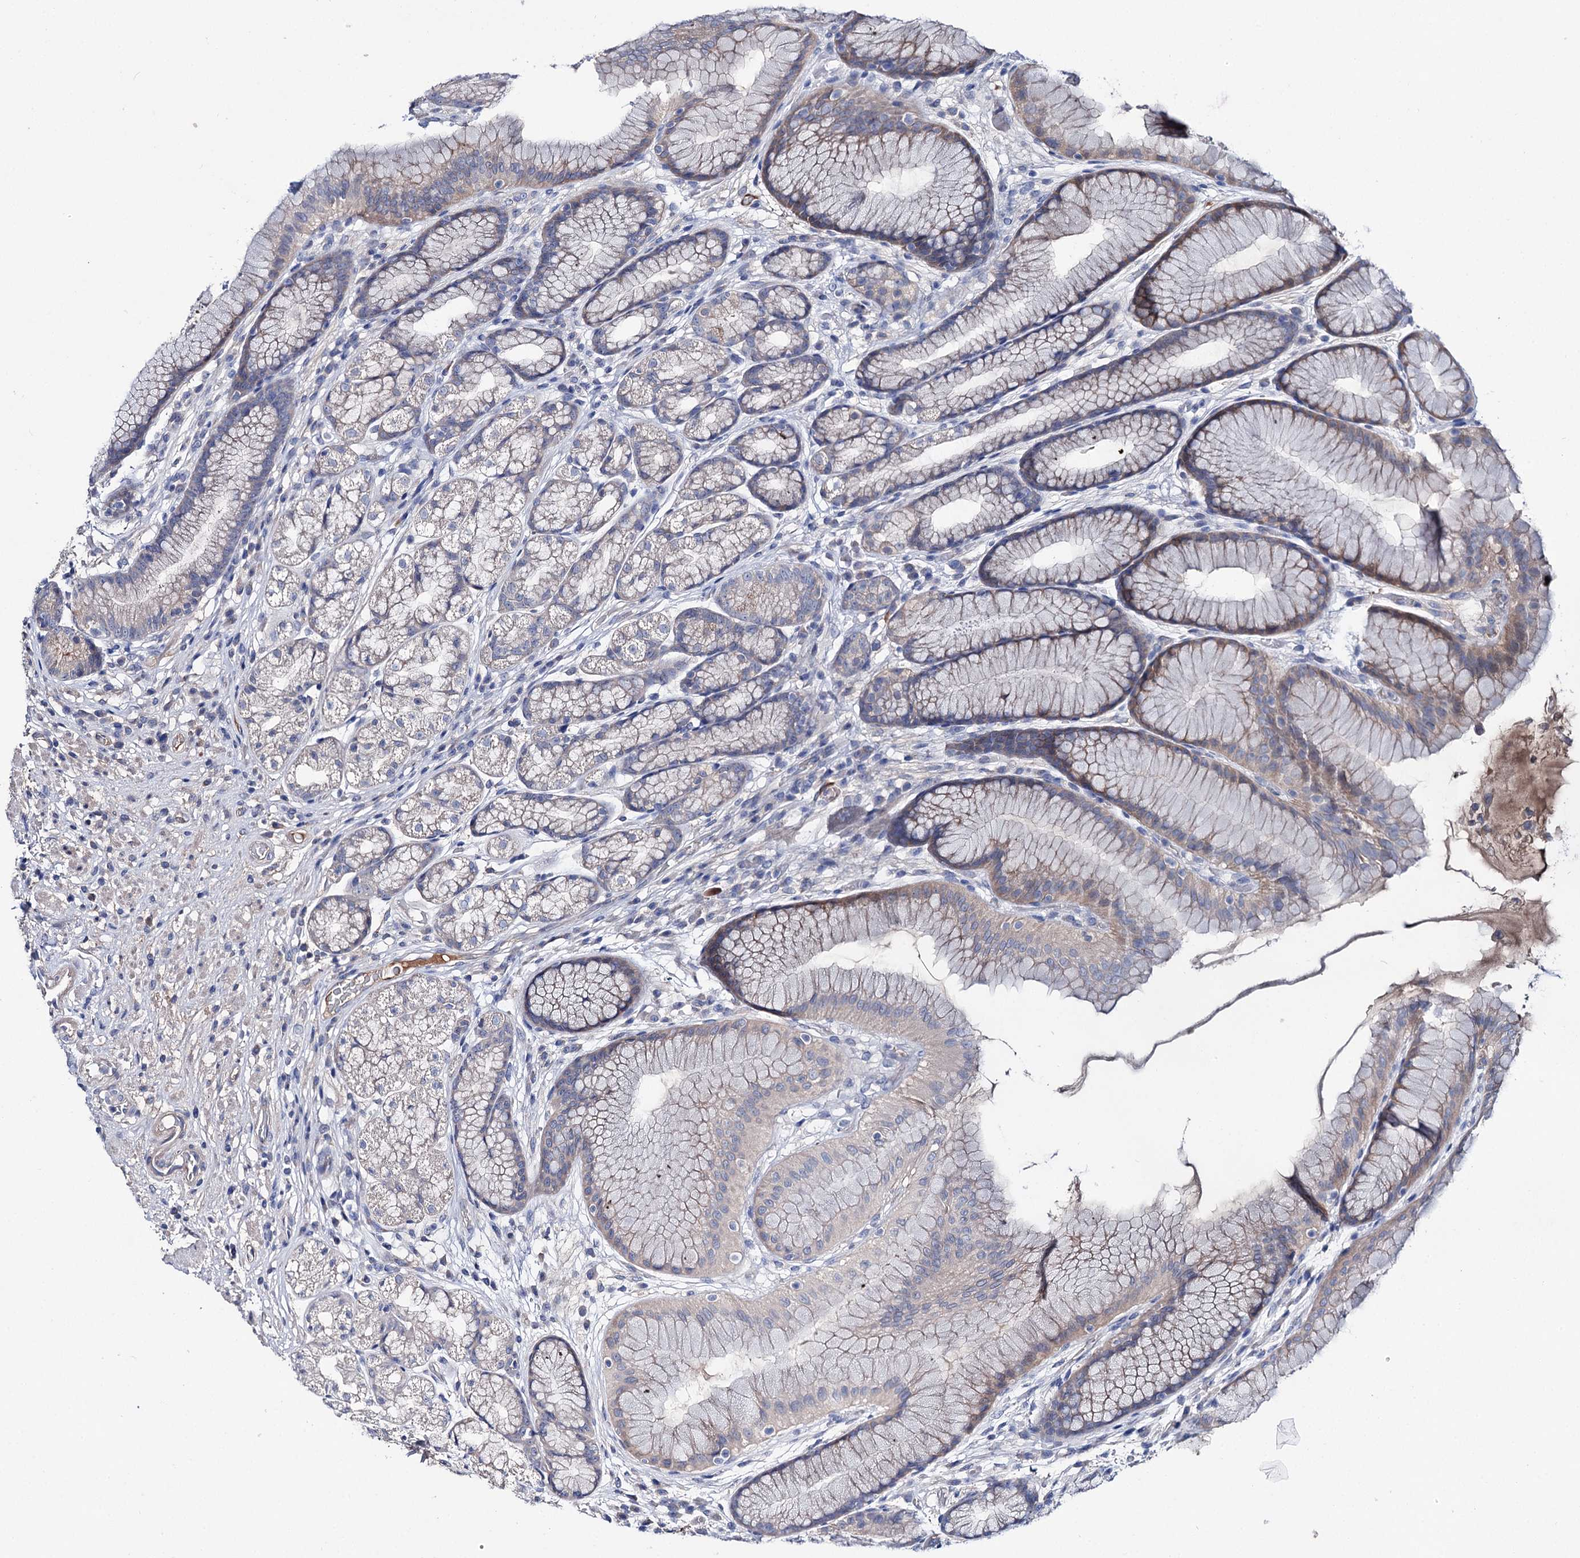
{"staining": {"intensity": "weak", "quantity": "<25%", "location": "cytoplasmic/membranous"}, "tissue": "stomach", "cell_type": "Glandular cells", "image_type": "normal", "snomed": [{"axis": "morphology", "description": "Normal tissue, NOS"}, {"axis": "topography", "description": "Stomach"}], "caption": "This is a histopathology image of immunohistochemistry (IHC) staining of unremarkable stomach, which shows no staining in glandular cells.", "gene": "PPP1R32", "patient": {"sex": "male", "age": 57}}